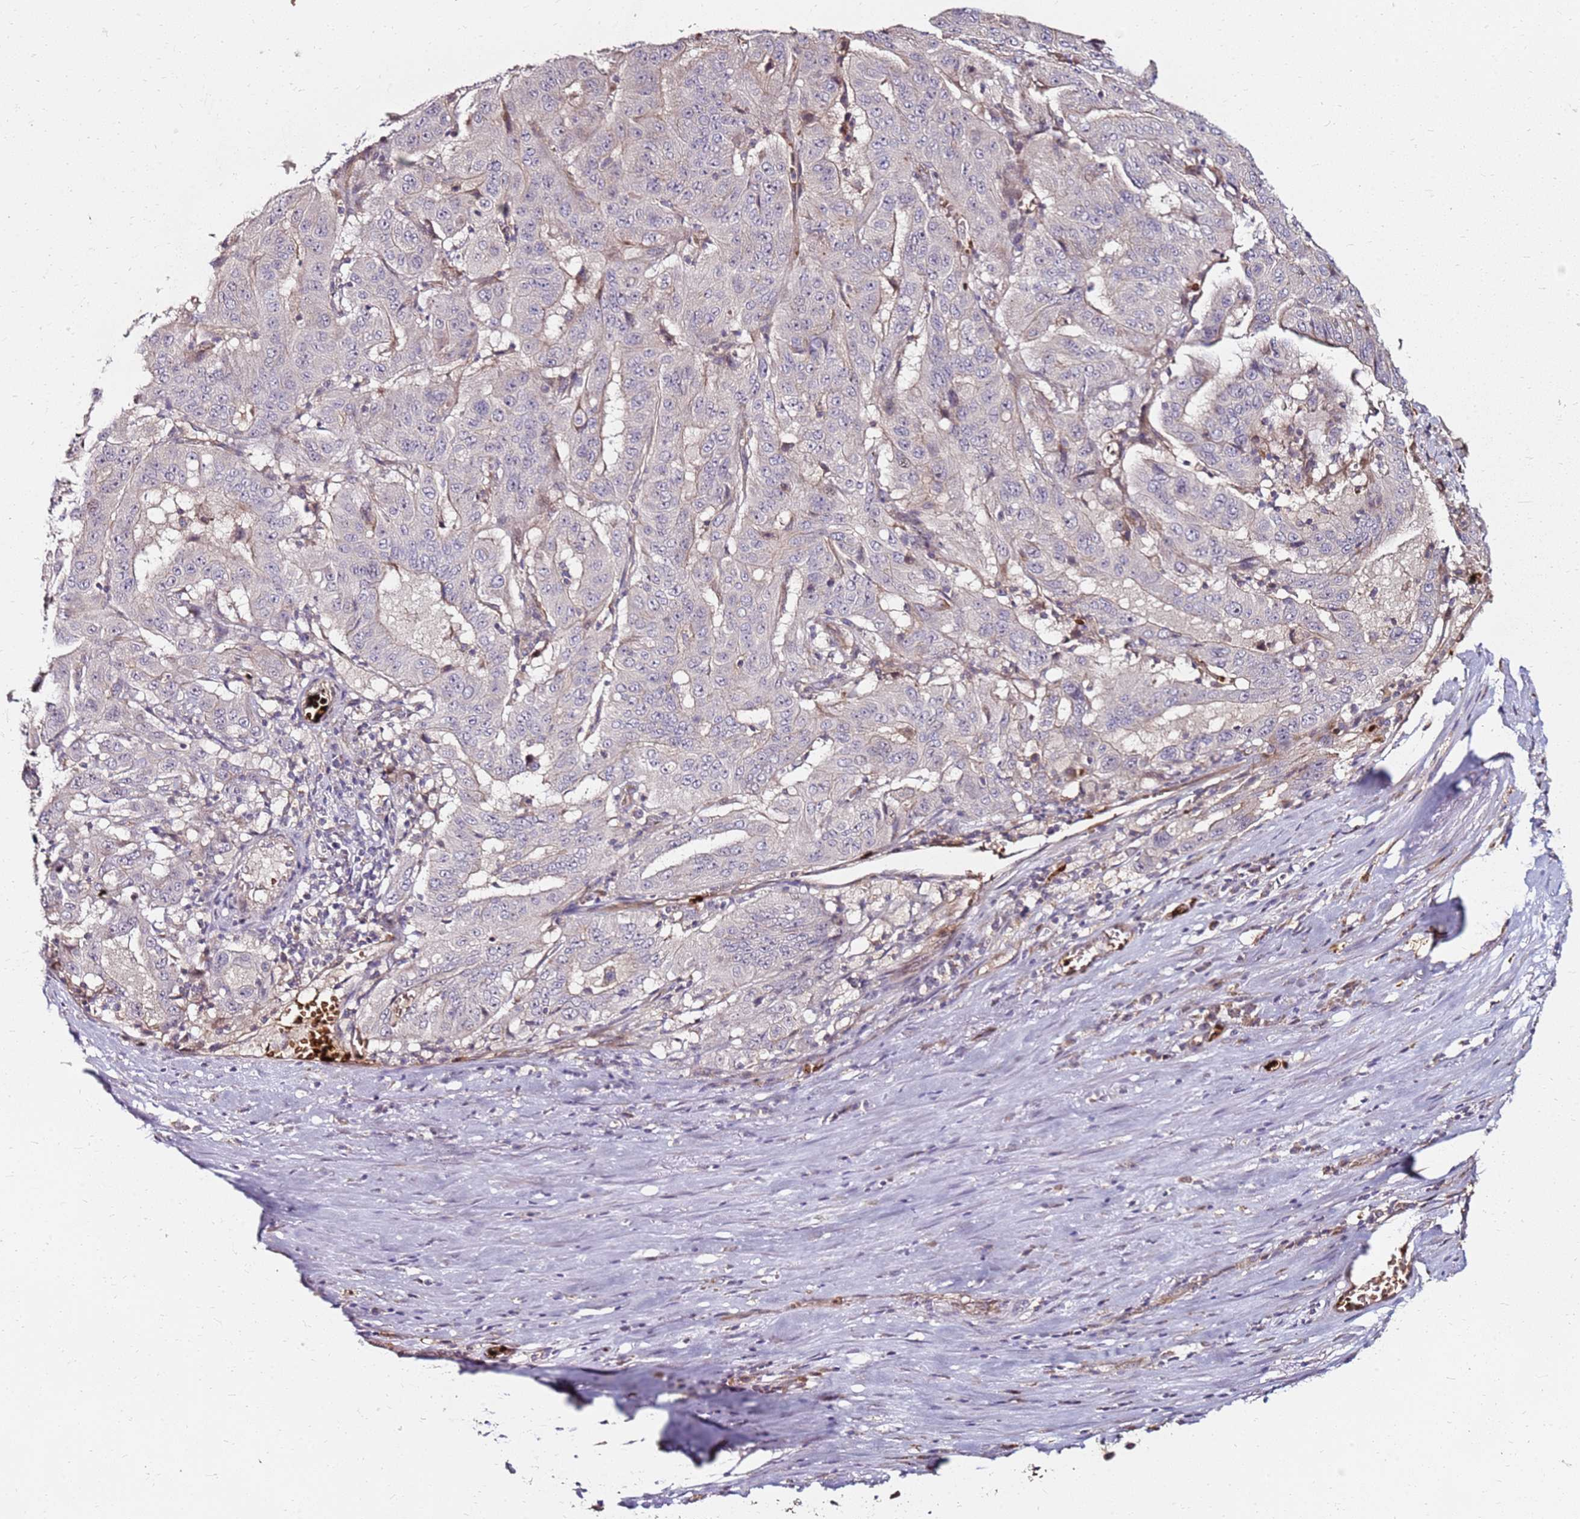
{"staining": {"intensity": "weak", "quantity": "<25%", "location": "cytoplasmic/membranous"}, "tissue": "pancreatic cancer", "cell_type": "Tumor cells", "image_type": "cancer", "snomed": [{"axis": "morphology", "description": "Adenocarcinoma, NOS"}, {"axis": "topography", "description": "Pancreas"}], "caption": "This is an immunohistochemistry (IHC) photomicrograph of human adenocarcinoma (pancreatic). There is no positivity in tumor cells.", "gene": "RNF11", "patient": {"sex": "male", "age": 63}}